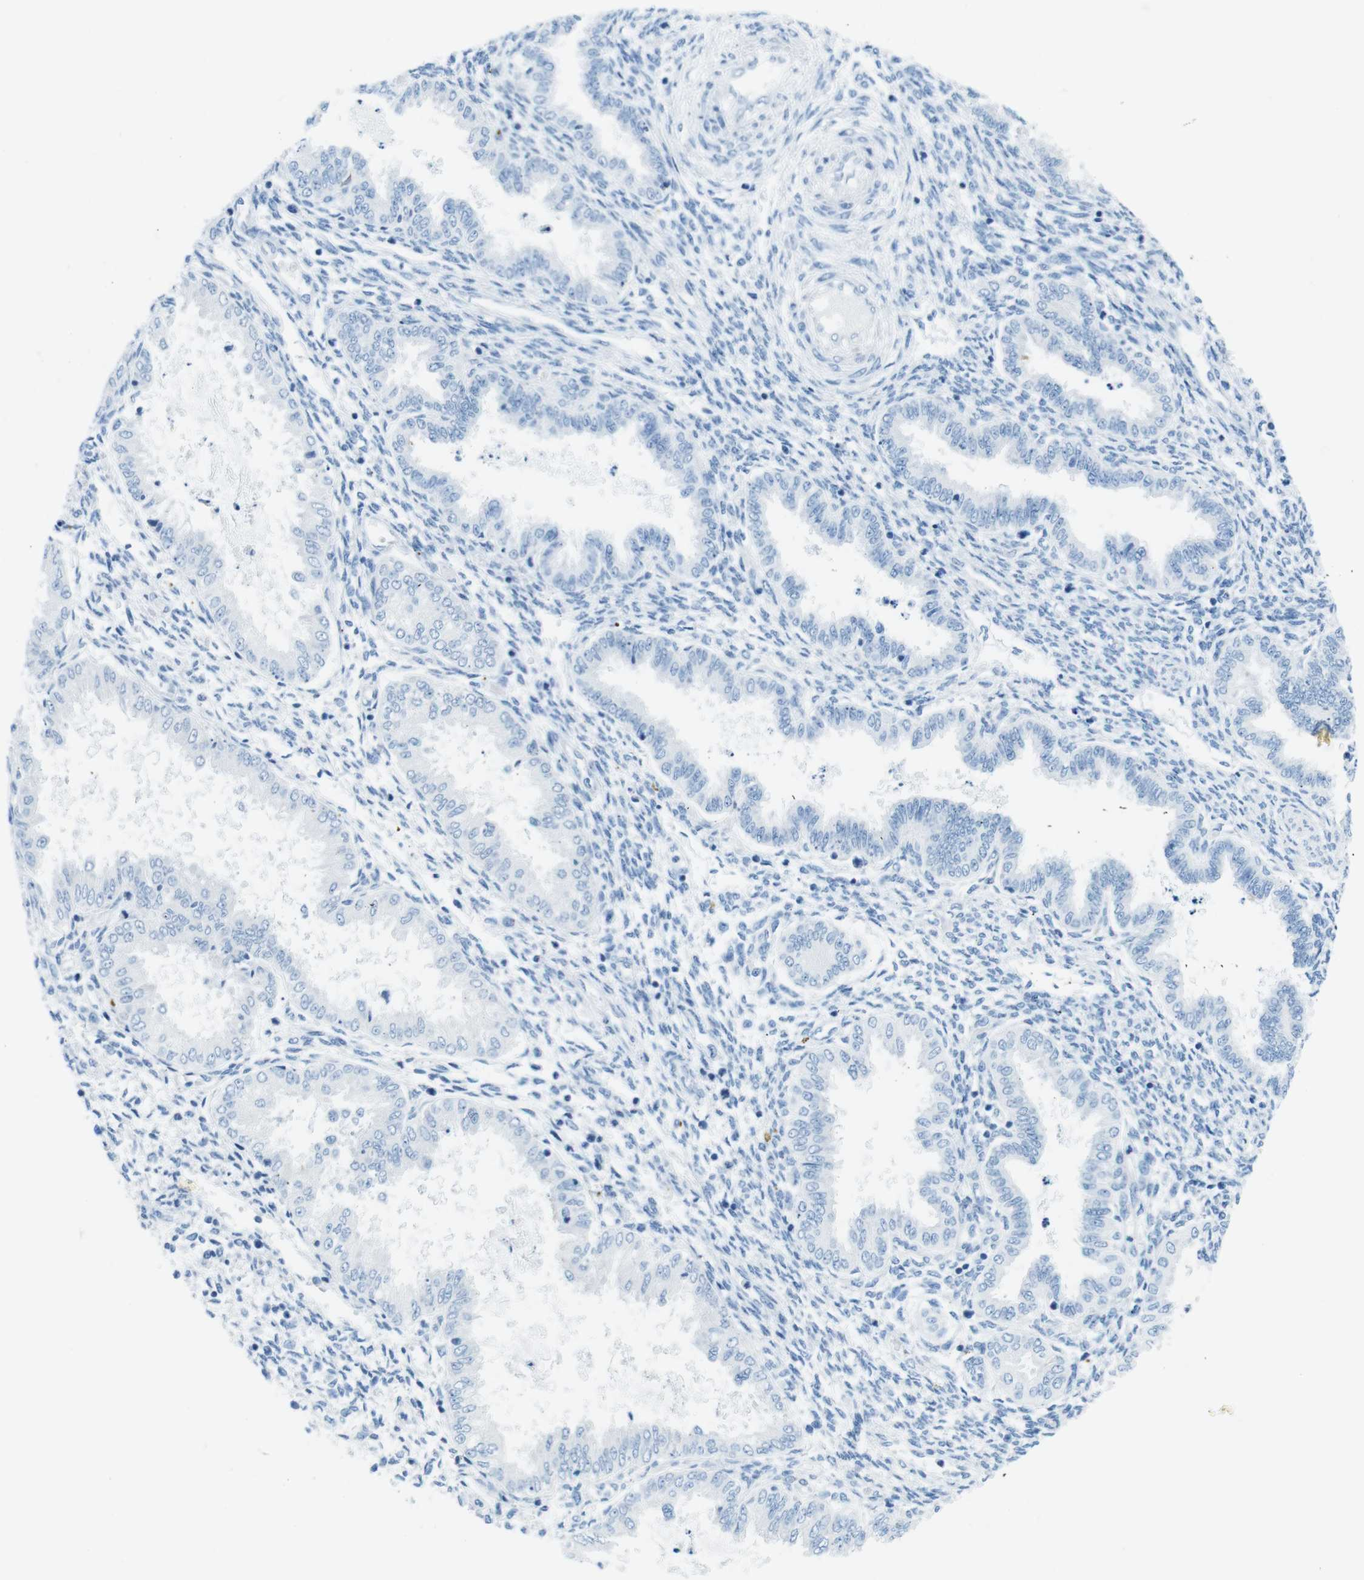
{"staining": {"intensity": "negative", "quantity": "none", "location": "none"}, "tissue": "endometrium", "cell_type": "Cells in endometrial stroma", "image_type": "normal", "snomed": [{"axis": "morphology", "description": "Normal tissue, NOS"}, {"axis": "topography", "description": "Endometrium"}], "caption": "IHC photomicrograph of normal endometrium: endometrium stained with DAB reveals no significant protein expression in cells in endometrial stroma.", "gene": "GAP43", "patient": {"sex": "female", "age": 33}}